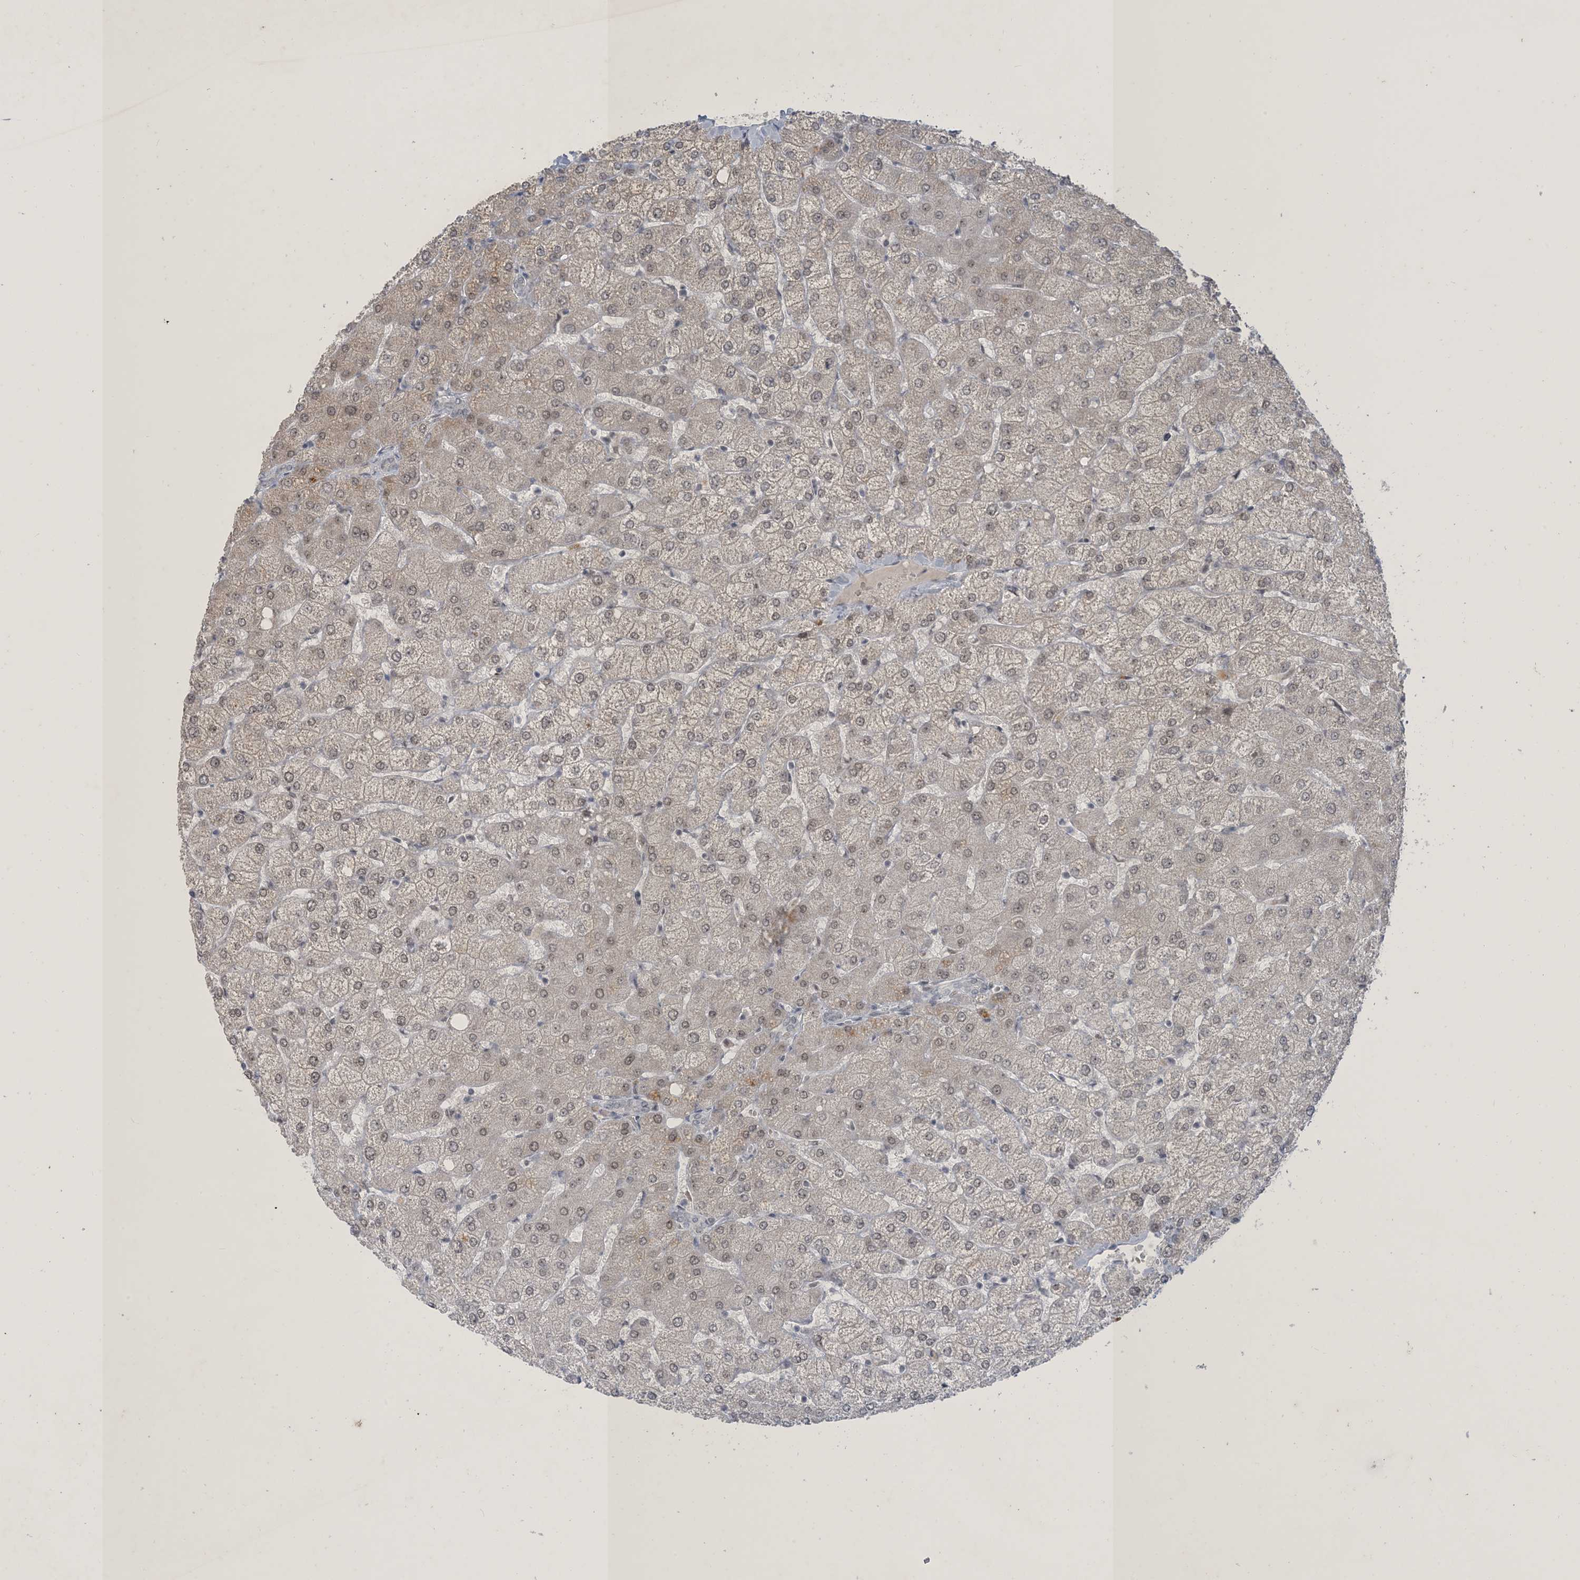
{"staining": {"intensity": "negative", "quantity": "none", "location": "none"}, "tissue": "liver", "cell_type": "Cholangiocytes", "image_type": "normal", "snomed": [{"axis": "morphology", "description": "Normal tissue, NOS"}, {"axis": "topography", "description": "Liver"}], "caption": "There is no significant positivity in cholangiocytes of liver. Nuclei are stained in blue.", "gene": "ZNF674", "patient": {"sex": "female", "age": 54}}